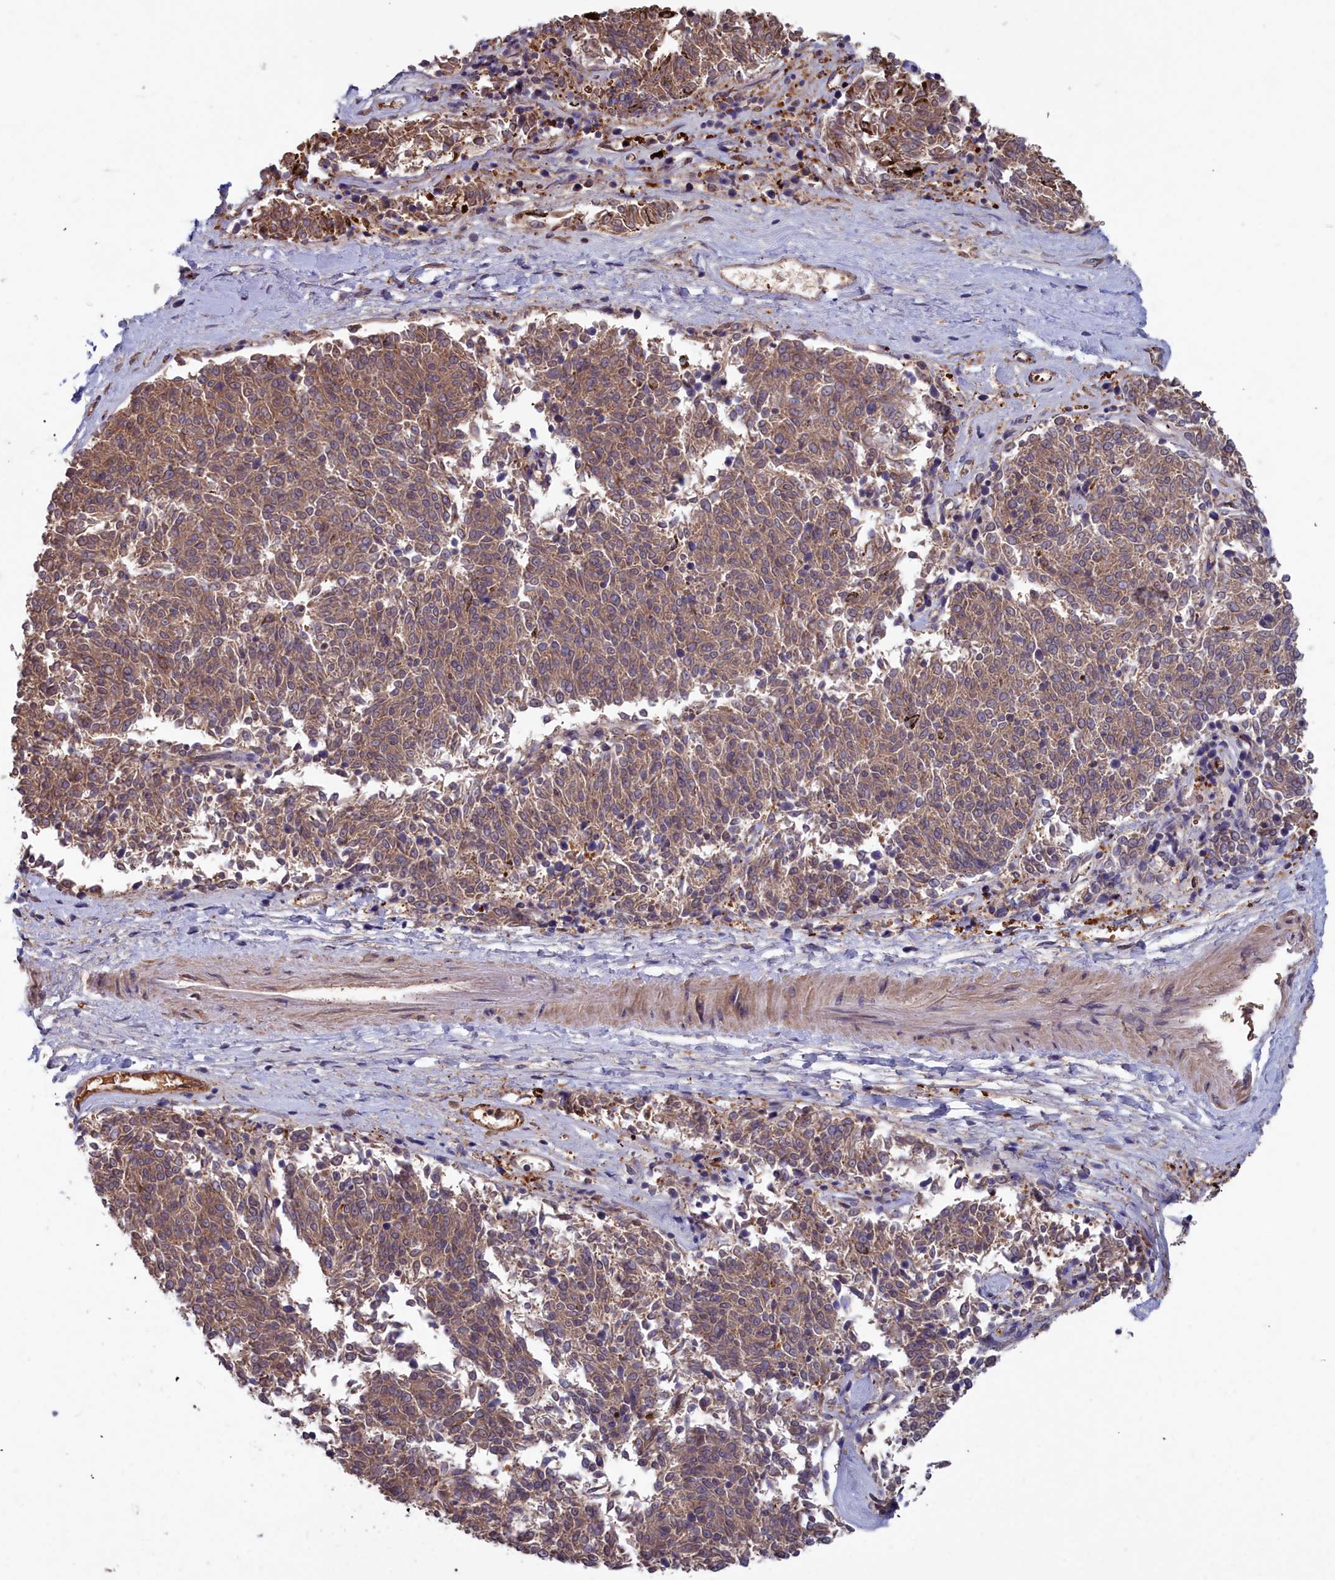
{"staining": {"intensity": "moderate", "quantity": ">75%", "location": "cytoplasmic/membranous"}, "tissue": "melanoma", "cell_type": "Tumor cells", "image_type": "cancer", "snomed": [{"axis": "morphology", "description": "Malignant melanoma, NOS"}, {"axis": "topography", "description": "Skin"}], "caption": "Immunohistochemical staining of human melanoma exhibits medium levels of moderate cytoplasmic/membranous staining in approximately >75% of tumor cells.", "gene": "GFRA2", "patient": {"sex": "female", "age": 72}}